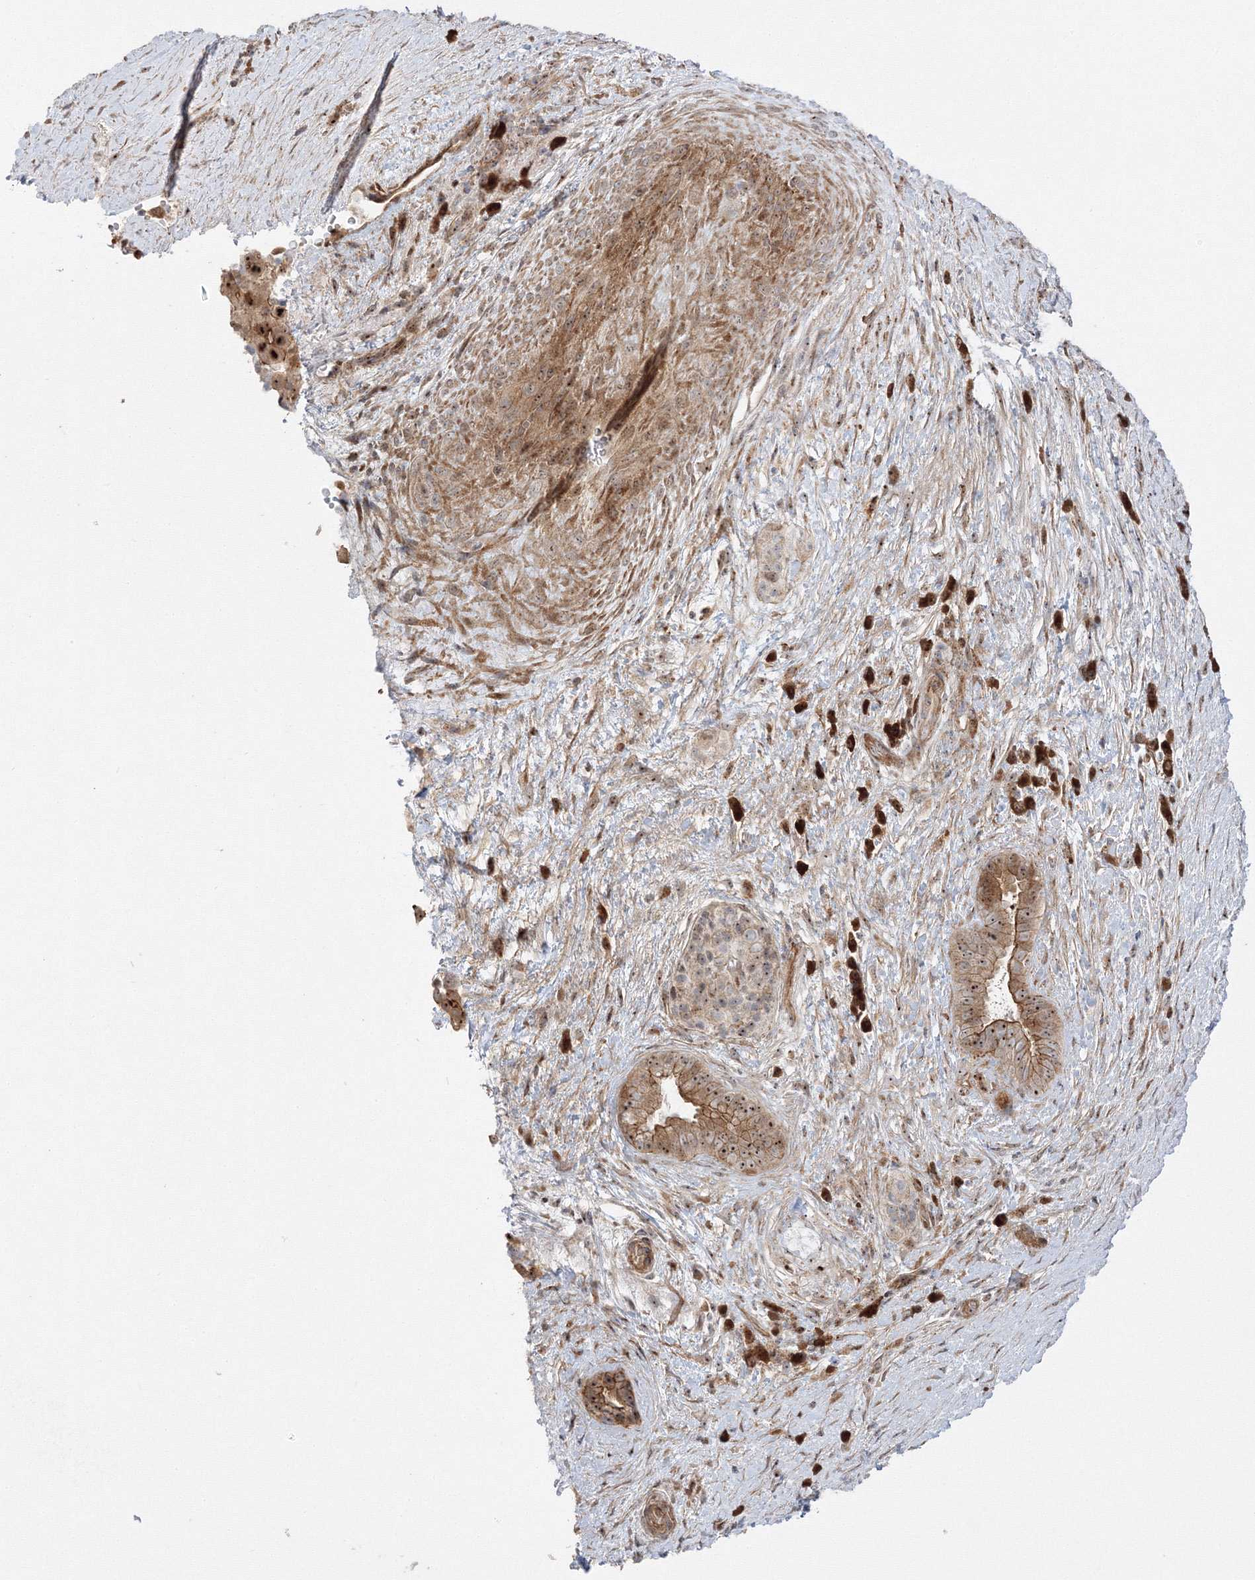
{"staining": {"intensity": "strong", "quantity": ">75%", "location": "cytoplasmic/membranous,nuclear"}, "tissue": "pancreatic cancer", "cell_type": "Tumor cells", "image_type": "cancer", "snomed": [{"axis": "morphology", "description": "Adenocarcinoma, NOS"}, {"axis": "topography", "description": "Pancreas"}], "caption": "A high-resolution photomicrograph shows immunohistochemistry (IHC) staining of pancreatic cancer, which reveals strong cytoplasmic/membranous and nuclear expression in approximately >75% of tumor cells.", "gene": "NPM3", "patient": {"sex": "male", "age": 63}}